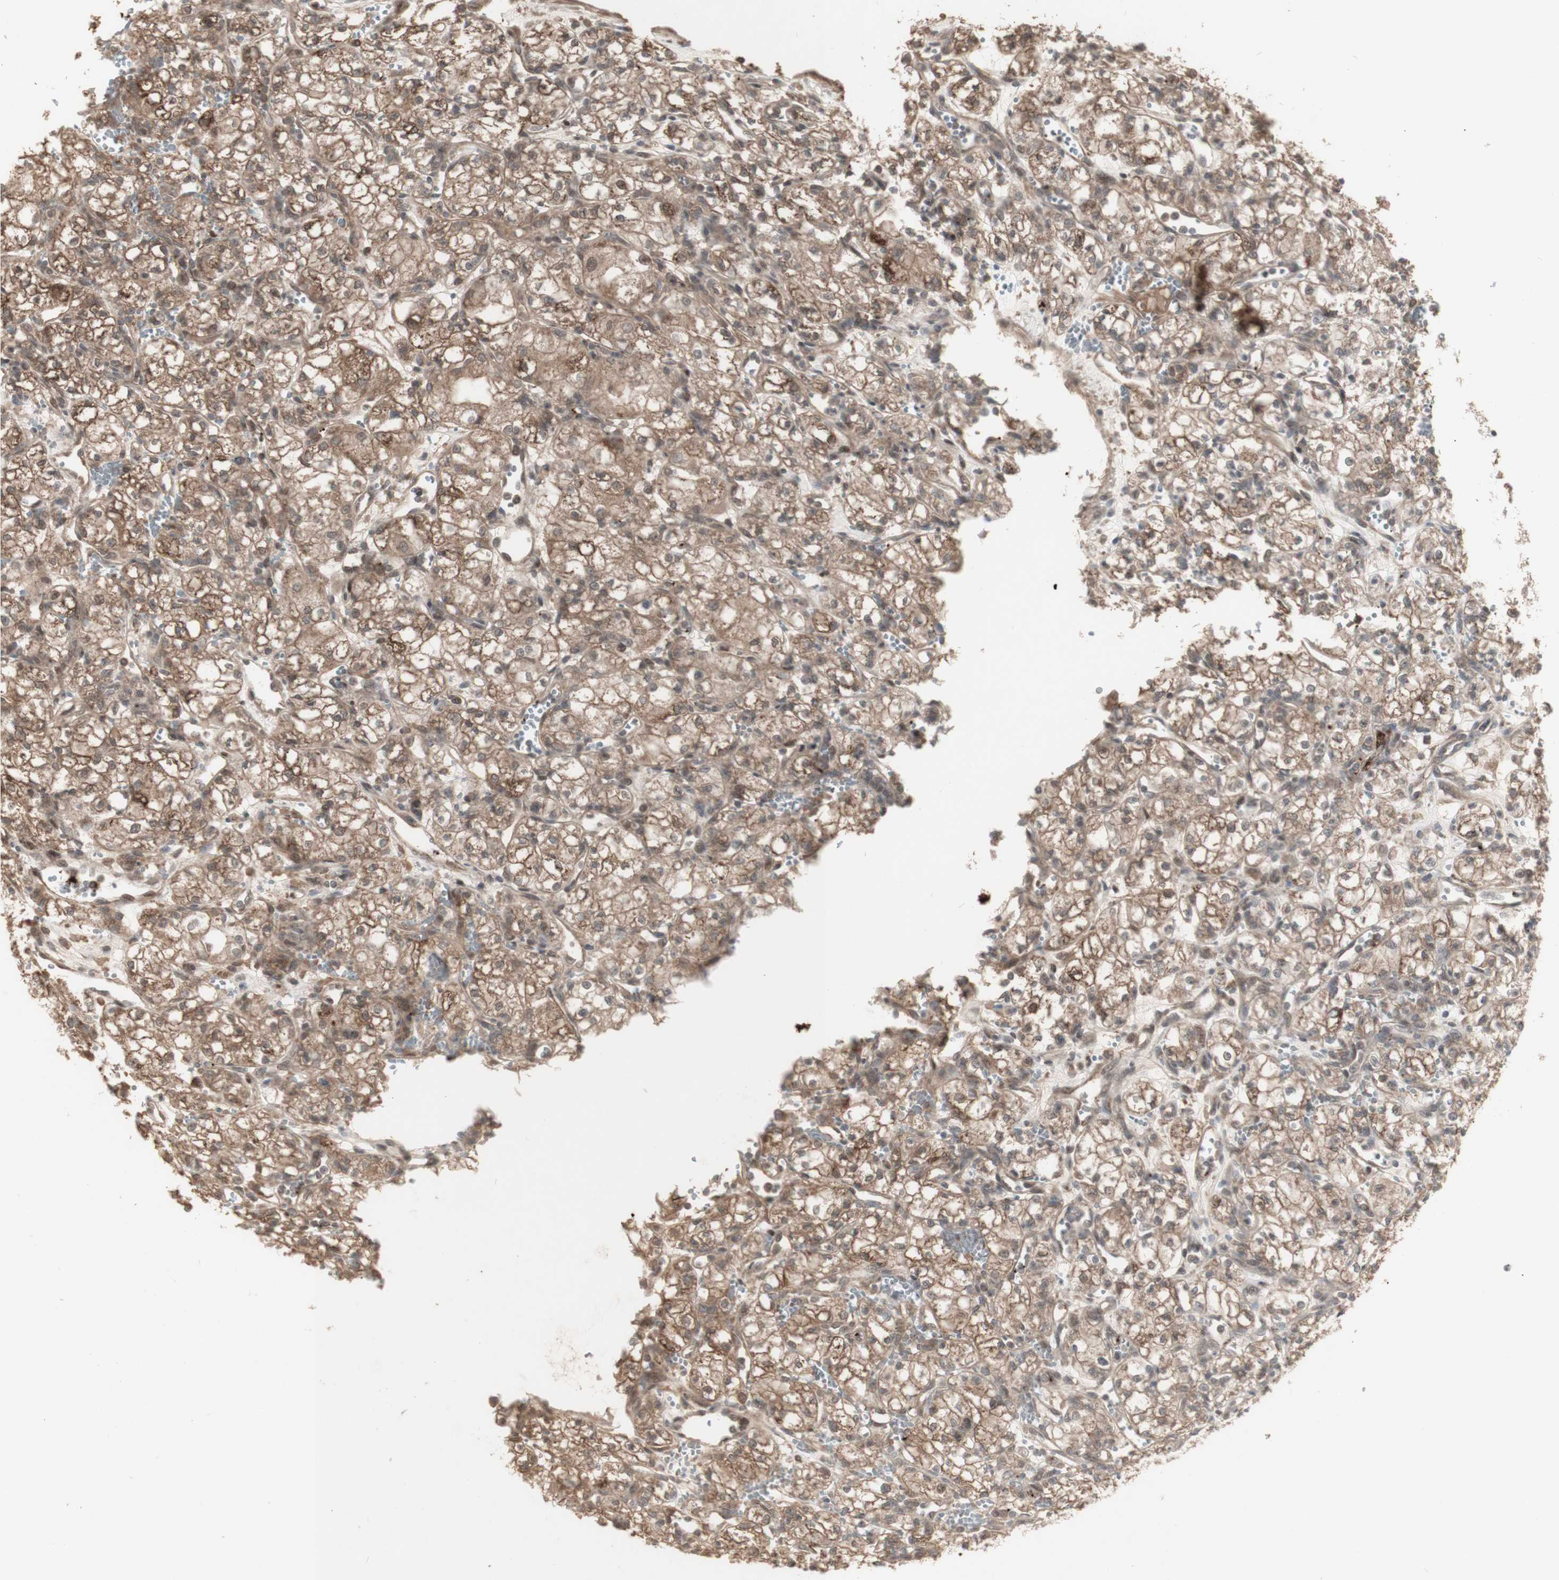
{"staining": {"intensity": "moderate", "quantity": ">75%", "location": "cytoplasmic/membranous"}, "tissue": "renal cancer", "cell_type": "Tumor cells", "image_type": "cancer", "snomed": [{"axis": "morphology", "description": "Normal tissue, NOS"}, {"axis": "morphology", "description": "Adenocarcinoma, NOS"}, {"axis": "topography", "description": "Kidney"}], "caption": "This photomicrograph exhibits immunohistochemistry staining of human renal adenocarcinoma, with medium moderate cytoplasmic/membranous expression in about >75% of tumor cells.", "gene": "ALOX12", "patient": {"sex": "male", "age": 59}}